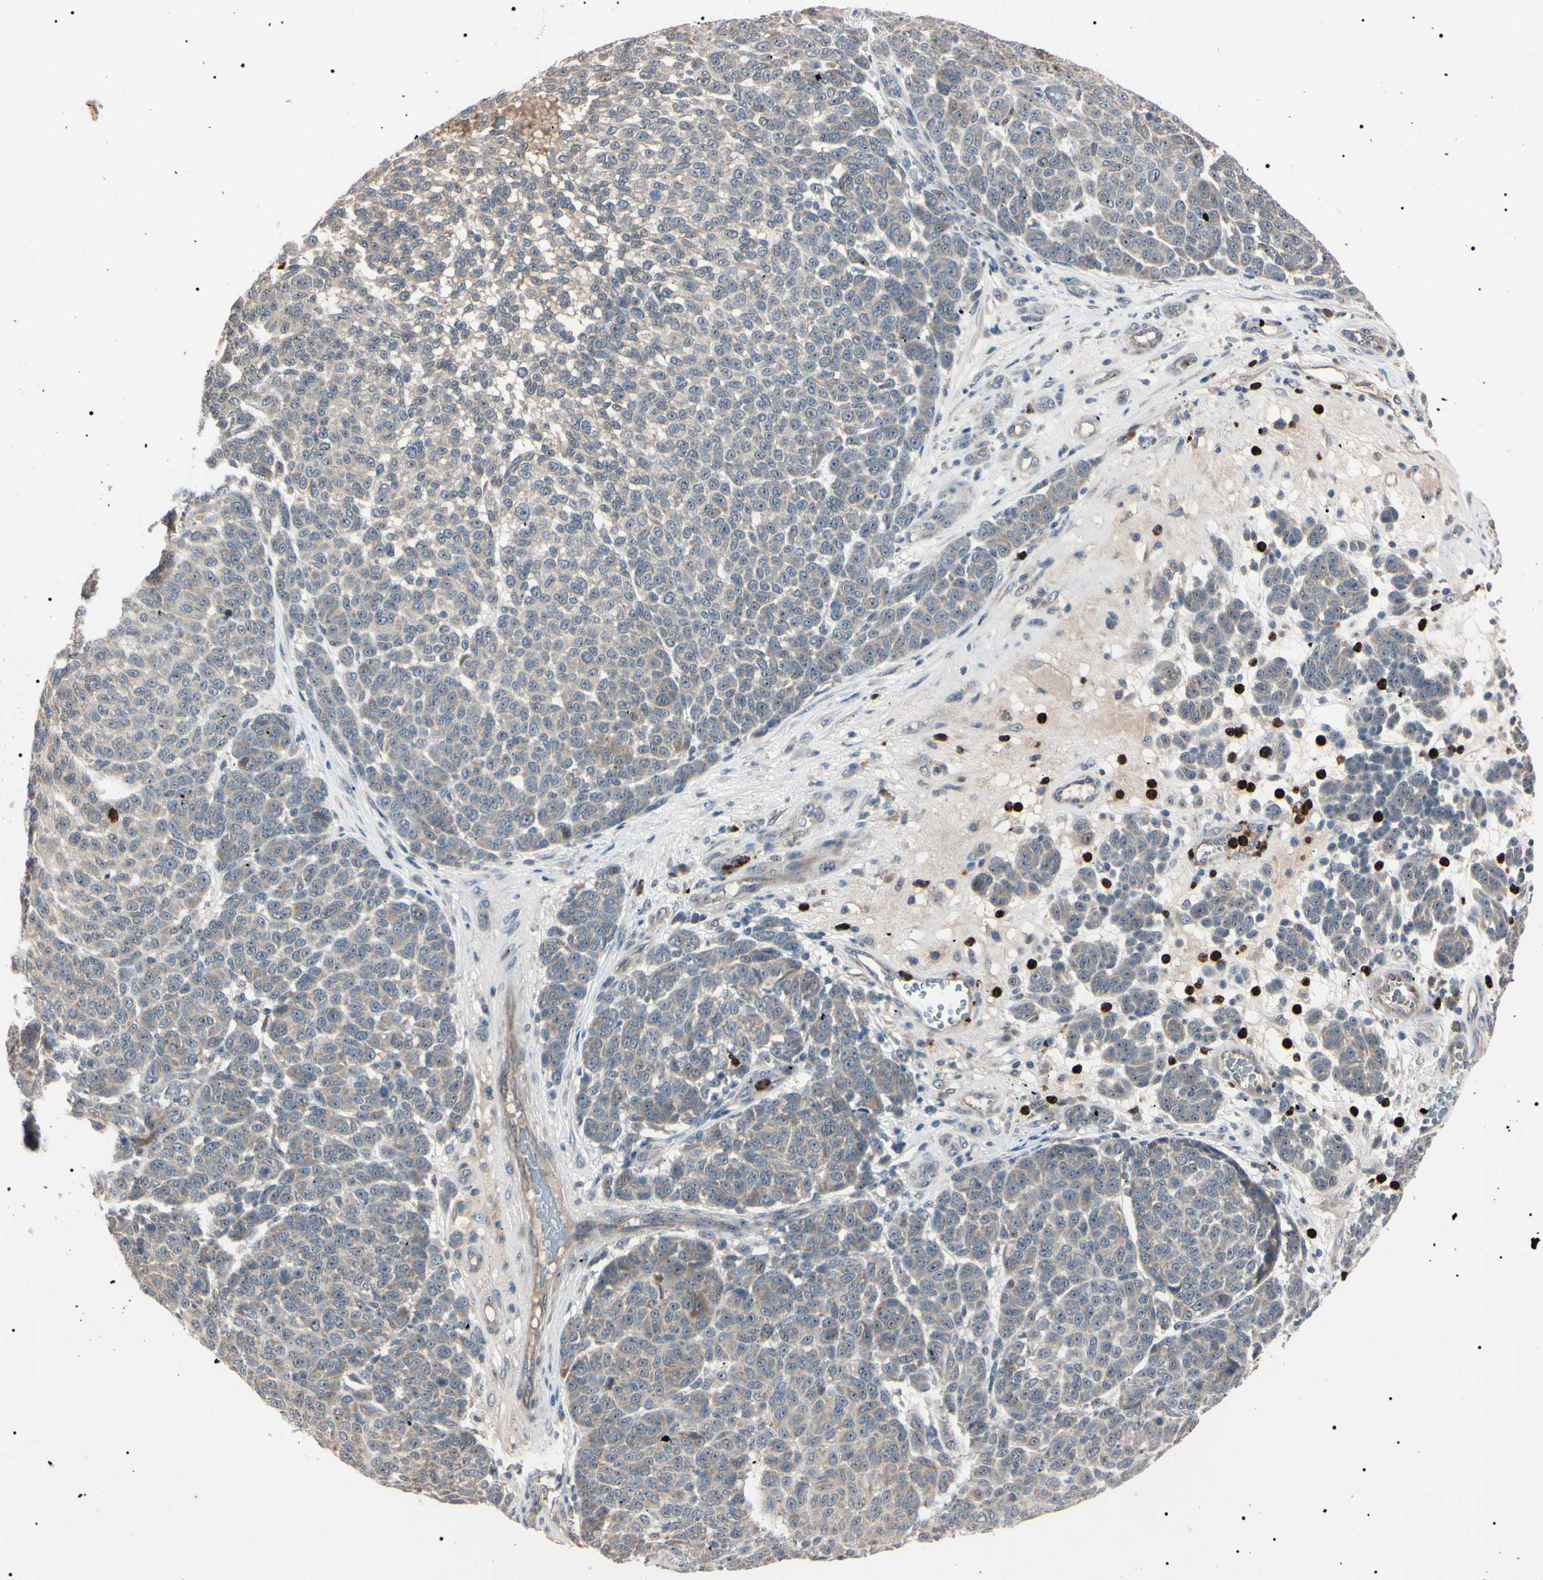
{"staining": {"intensity": "weak", "quantity": ">75%", "location": "cytoplasmic/membranous"}, "tissue": "melanoma", "cell_type": "Tumor cells", "image_type": "cancer", "snomed": [{"axis": "morphology", "description": "Malignant melanoma, NOS"}, {"axis": "topography", "description": "Skin"}], "caption": "The image displays immunohistochemical staining of malignant melanoma. There is weak cytoplasmic/membranous positivity is seen in approximately >75% of tumor cells.", "gene": "TRAF5", "patient": {"sex": "male", "age": 59}}